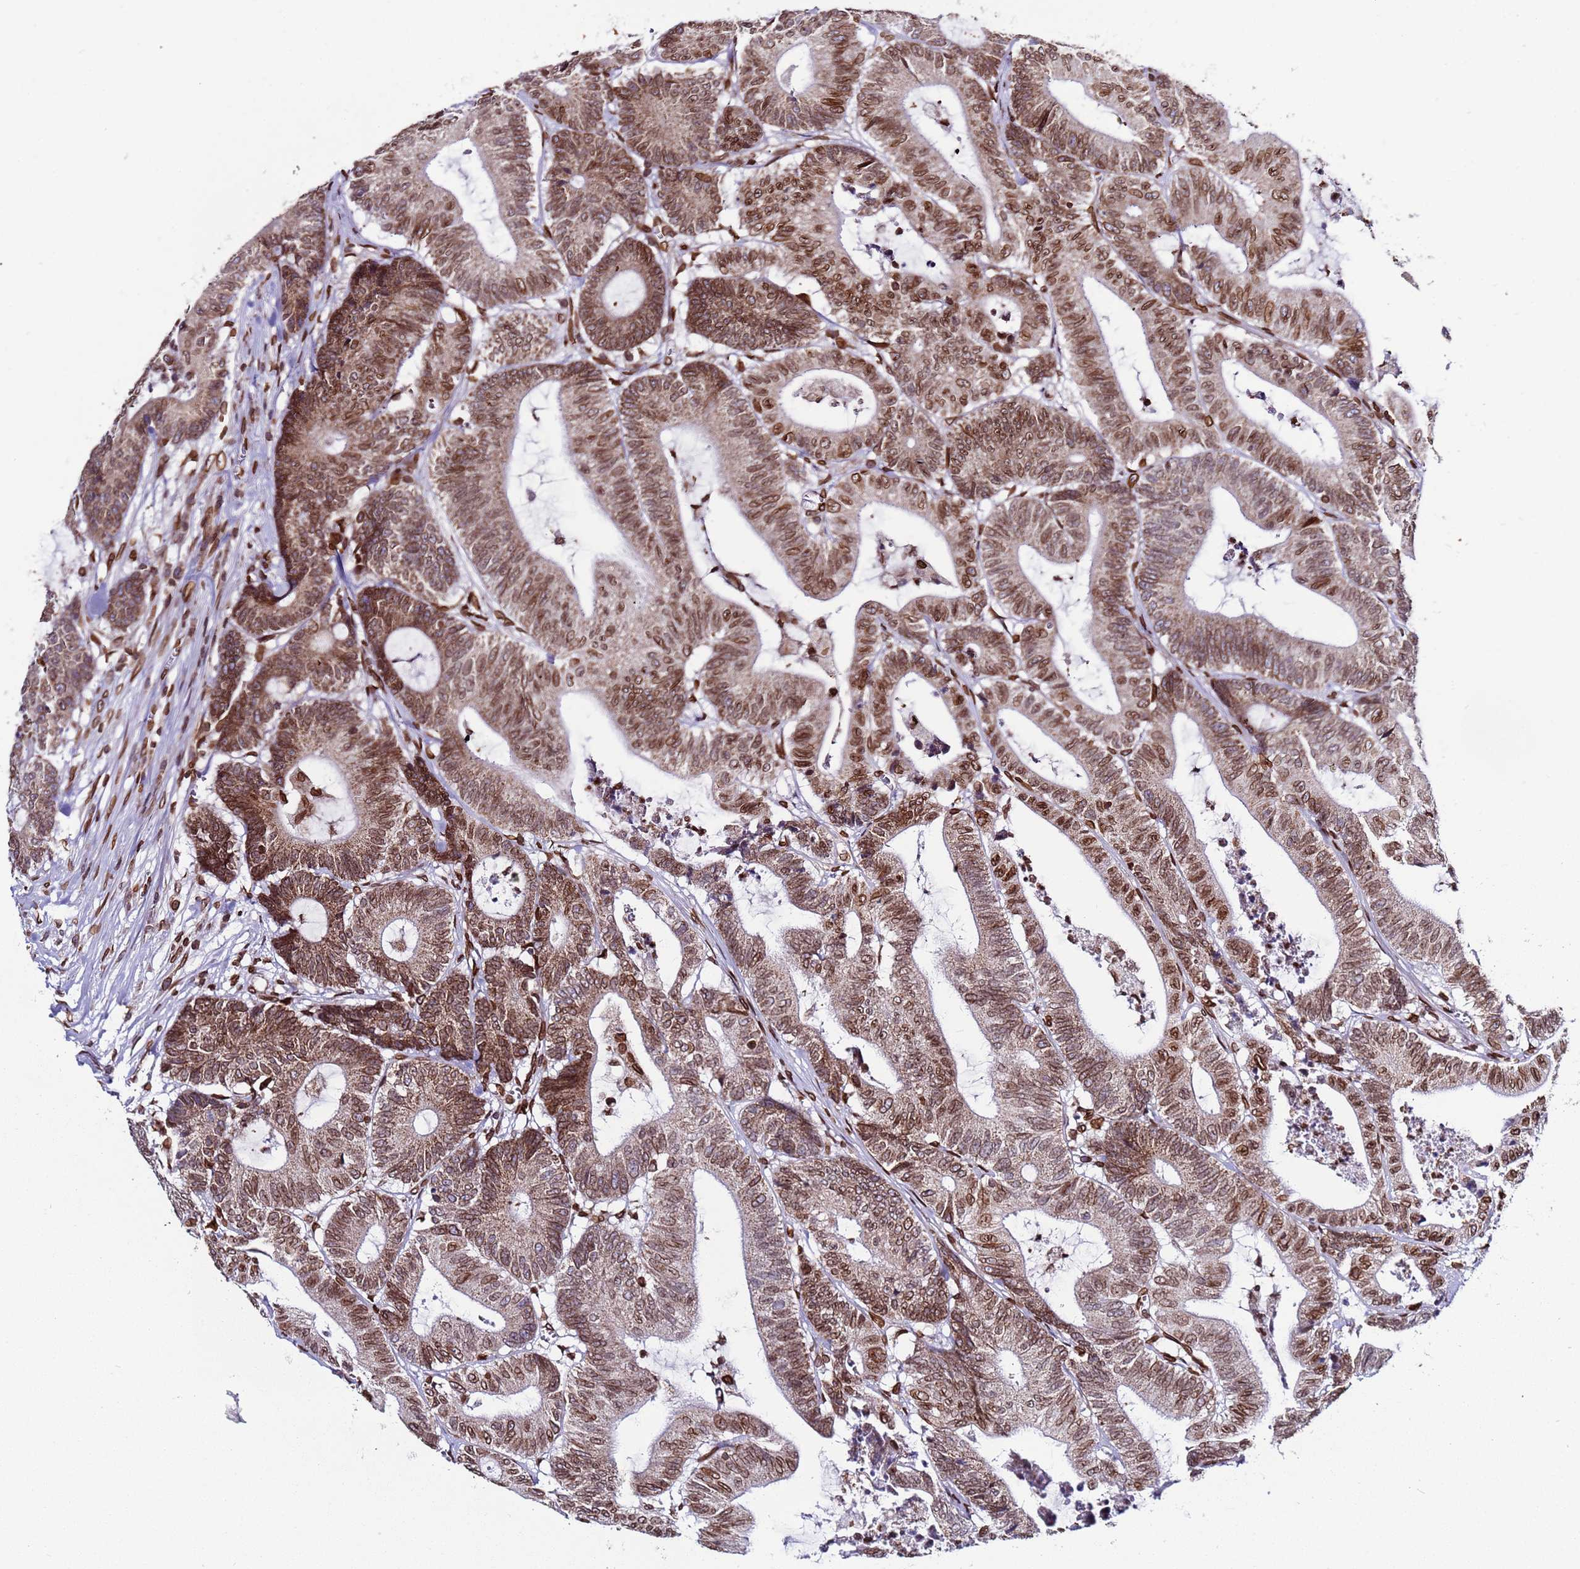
{"staining": {"intensity": "moderate", "quantity": ">75%", "location": "cytoplasmic/membranous,nuclear"}, "tissue": "colorectal cancer", "cell_type": "Tumor cells", "image_type": "cancer", "snomed": [{"axis": "morphology", "description": "Adenocarcinoma, NOS"}, {"axis": "topography", "description": "Colon"}], "caption": "Moderate cytoplasmic/membranous and nuclear positivity is present in approximately >75% of tumor cells in colorectal cancer. Ihc stains the protein in brown and the nuclei are stained blue.", "gene": "TOR1AIP1", "patient": {"sex": "female", "age": 84}}